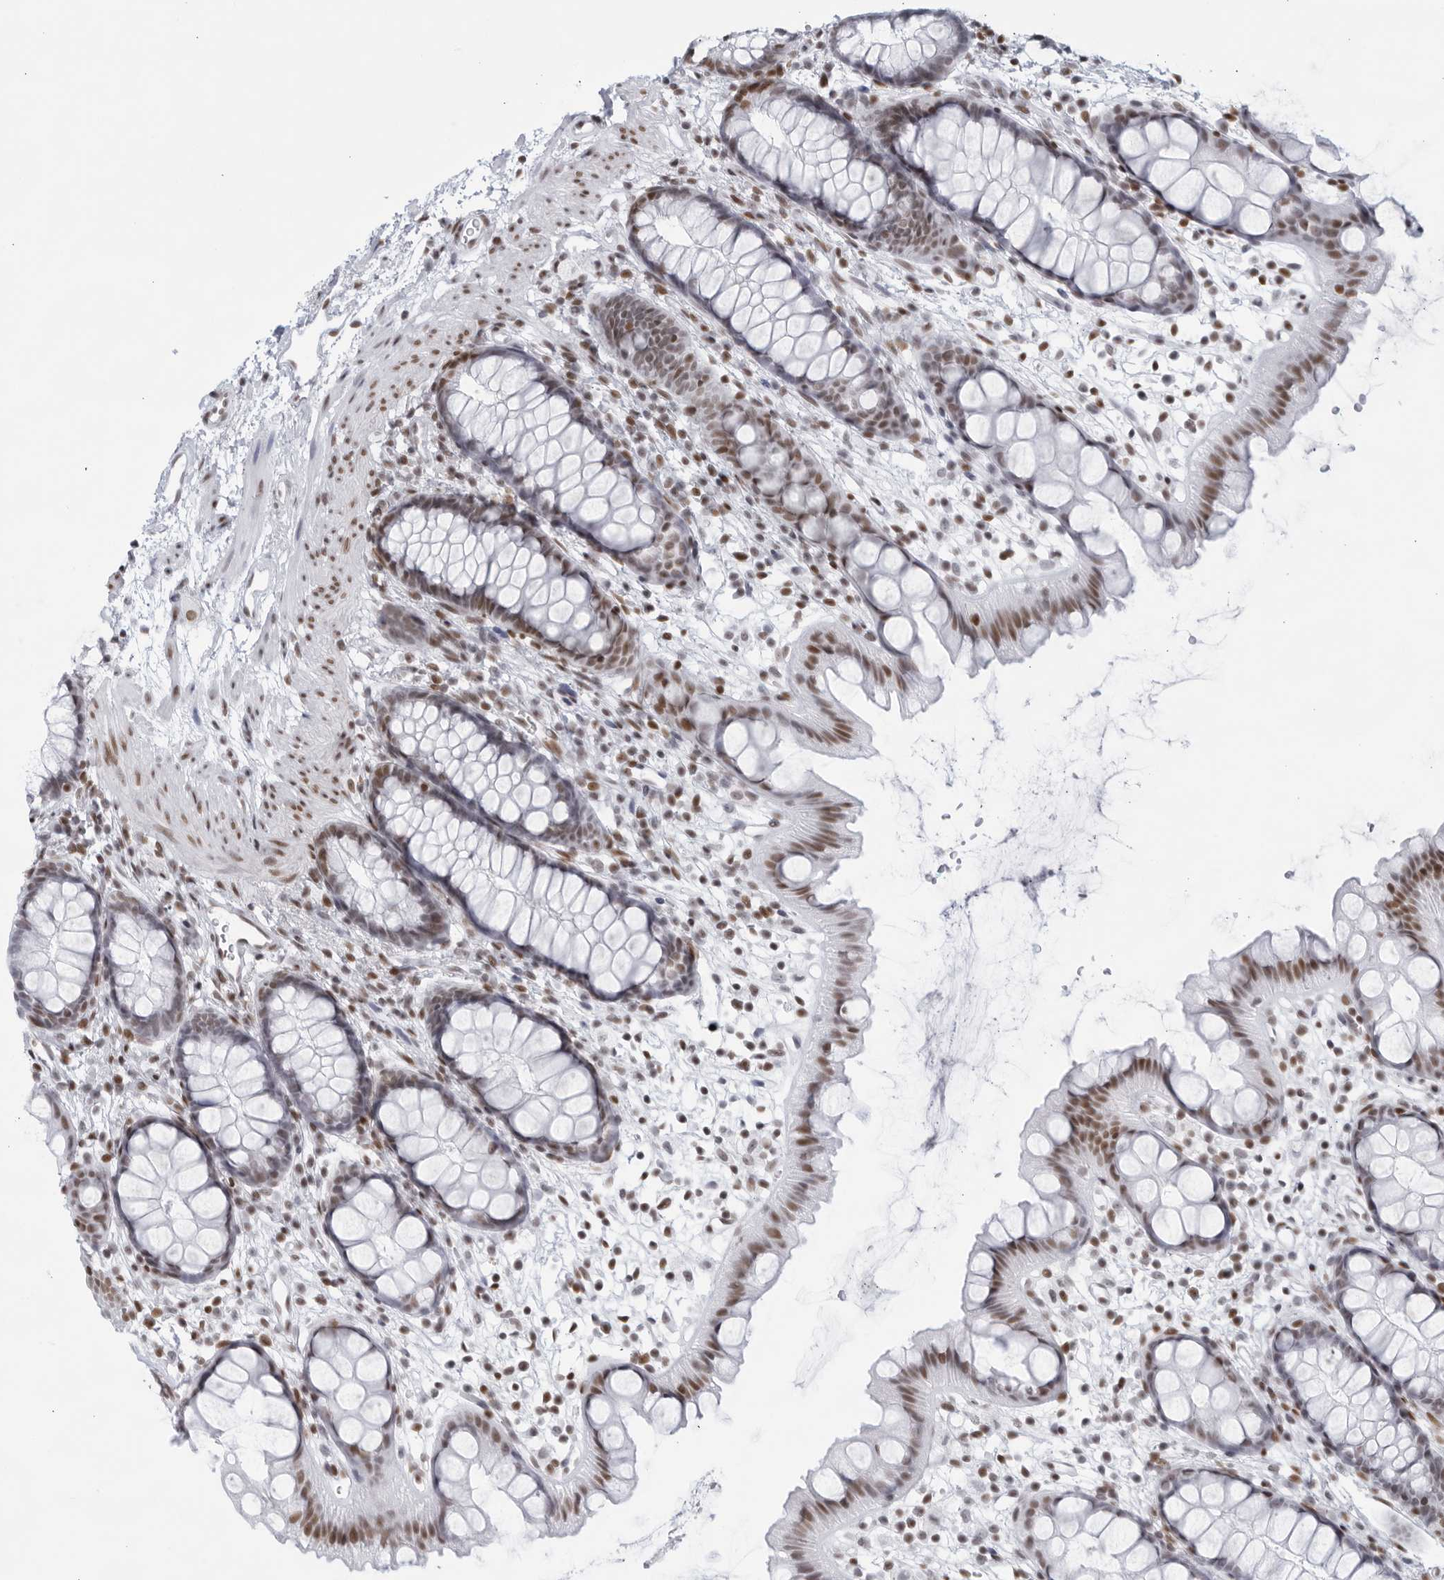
{"staining": {"intensity": "moderate", "quantity": ">75%", "location": "nuclear"}, "tissue": "rectum", "cell_type": "Glandular cells", "image_type": "normal", "snomed": [{"axis": "morphology", "description": "Normal tissue, NOS"}, {"axis": "topography", "description": "Rectum"}], "caption": "Approximately >75% of glandular cells in unremarkable human rectum show moderate nuclear protein expression as visualized by brown immunohistochemical staining.", "gene": "HP1BP3", "patient": {"sex": "female", "age": 65}}